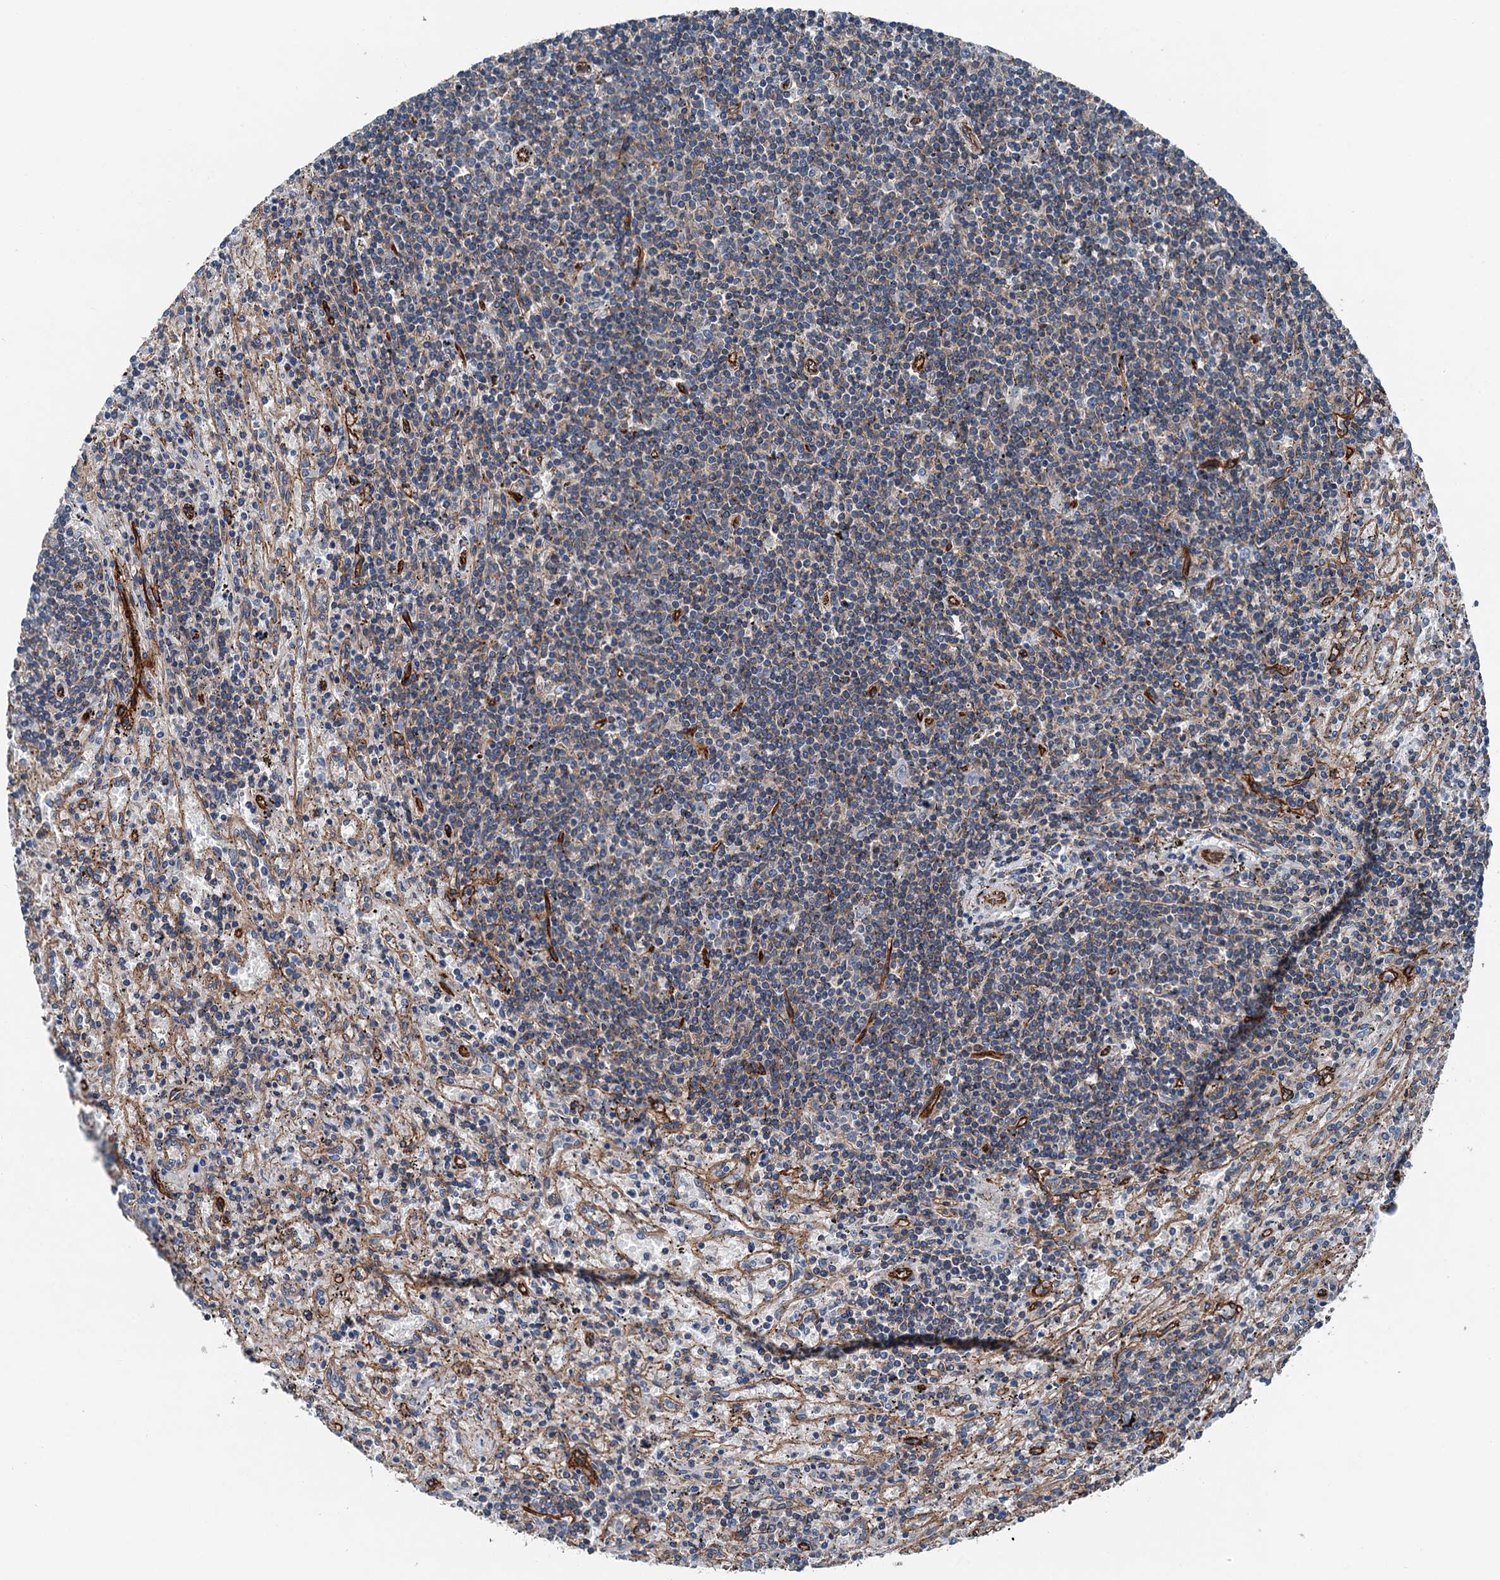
{"staining": {"intensity": "negative", "quantity": "none", "location": "none"}, "tissue": "lymphoma", "cell_type": "Tumor cells", "image_type": "cancer", "snomed": [{"axis": "morphology", "description": "Malignant lymphoma, non-Hodgkin's type, Low grade"}, {"axis": "topography", "description": "Spleen"}], "caption": "Immunohistochemistry histopathology image of lymphoma stained for a protein (brown), which demonstrates no expression in tumor cells.", "gene": "NMRAL1", "patient": {"sex": "male", "age": 76}}